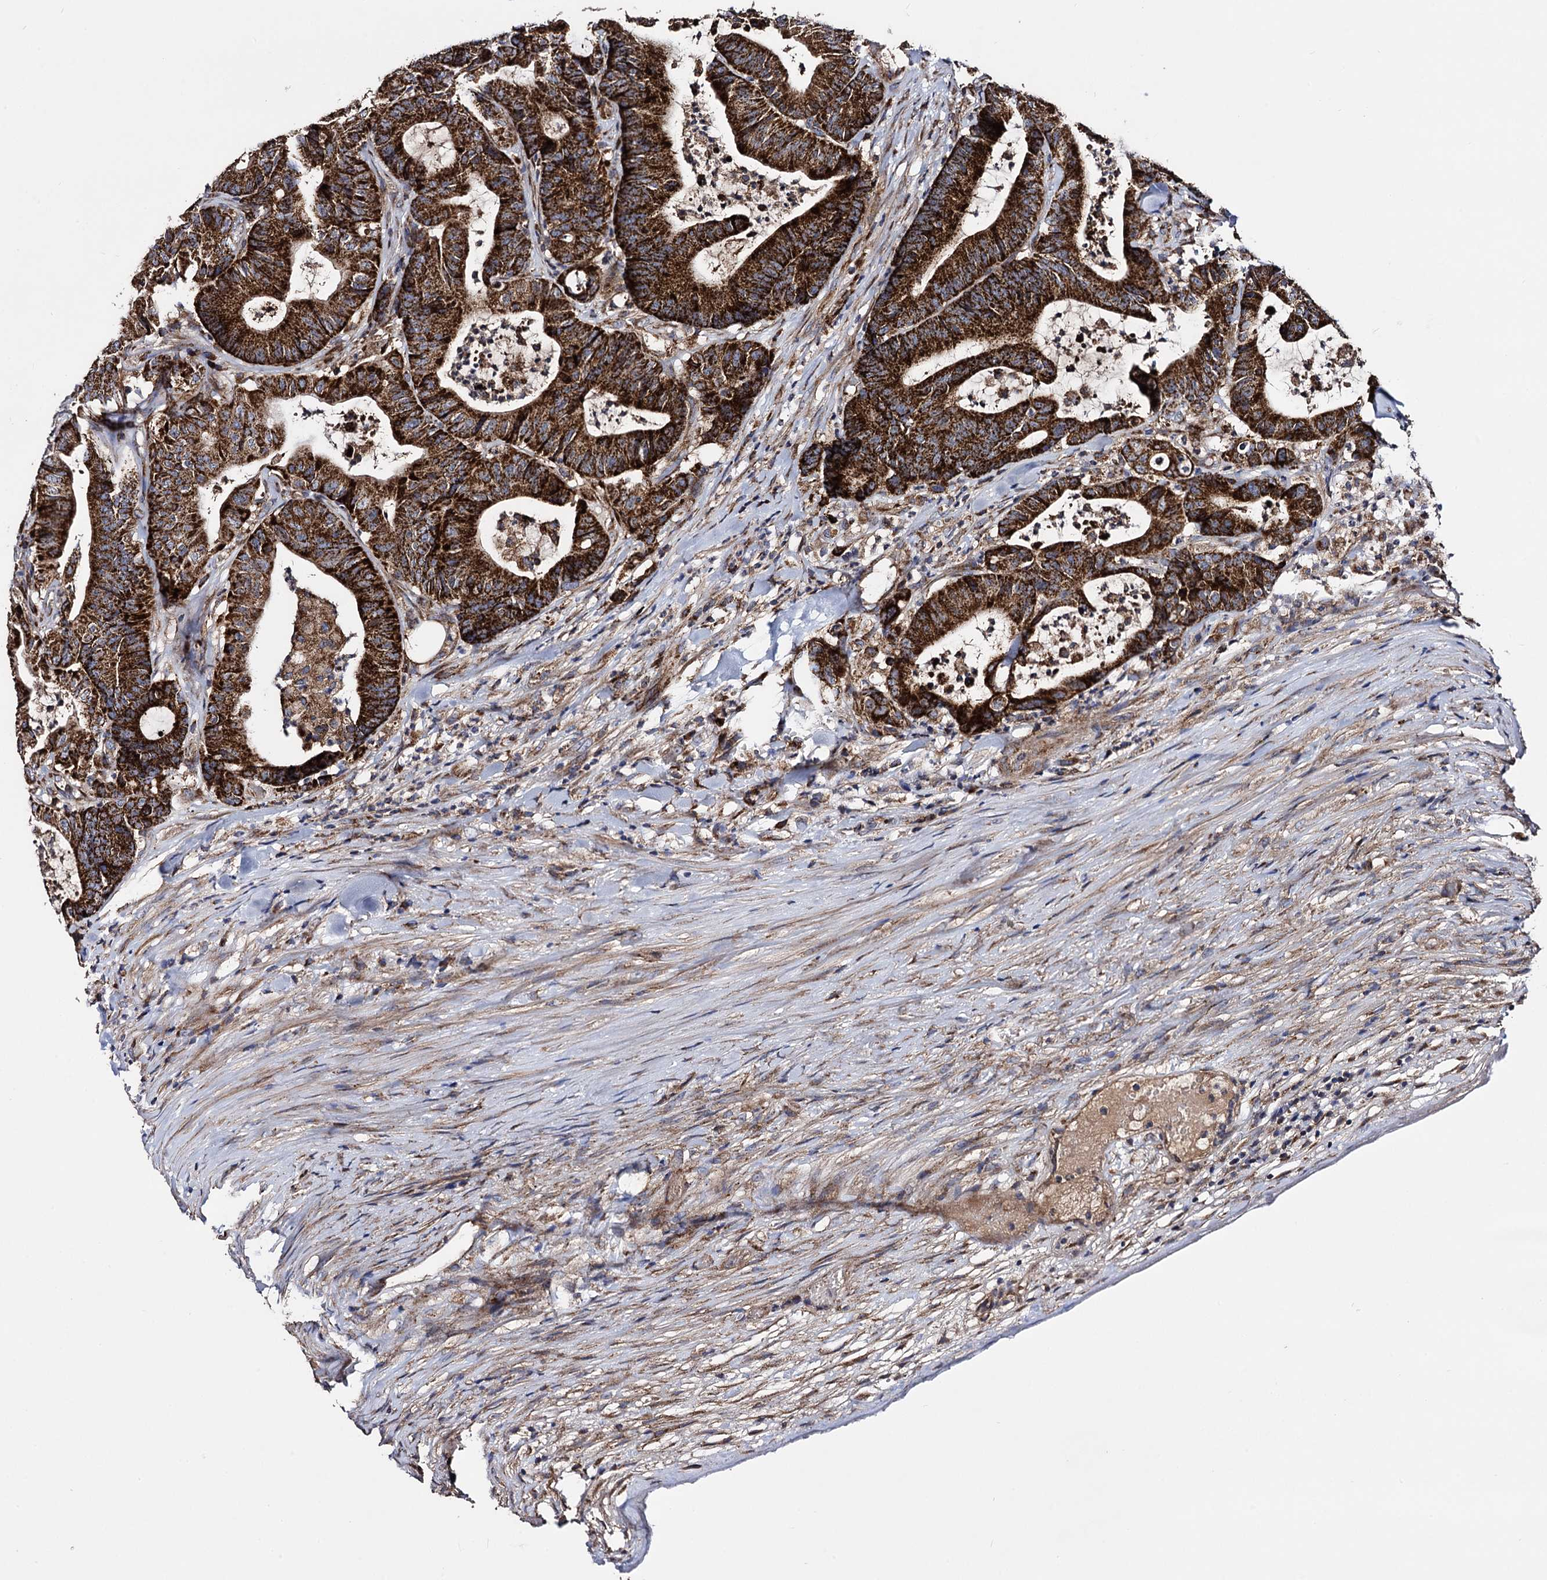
{"staining": {"intensity": "strong", "quantity": ">75%", "location": "cytoplasmic/membranous"}, "tissue": "colorectal cancer", "cell_type": "Tumor cells", "image_type": "cancer", "snomed": [{"axis": "morphology", "description": "Adenocarcinoma, NOS"}, {"axis": "topography", "description": "Colon"}], "caption": "Brown immunohistochemical staining in human colorectal cancer displays strong cytoplasmic/membranous staining in about >75% of tumor cells. The staining was performed using DAB to visualize the protein expression in brown, while the nuclei were stained in blue with hematoxylin (Magnification: 20x).", "gene": "IQCH", "patient": {"sex": "female", "age": 84}}